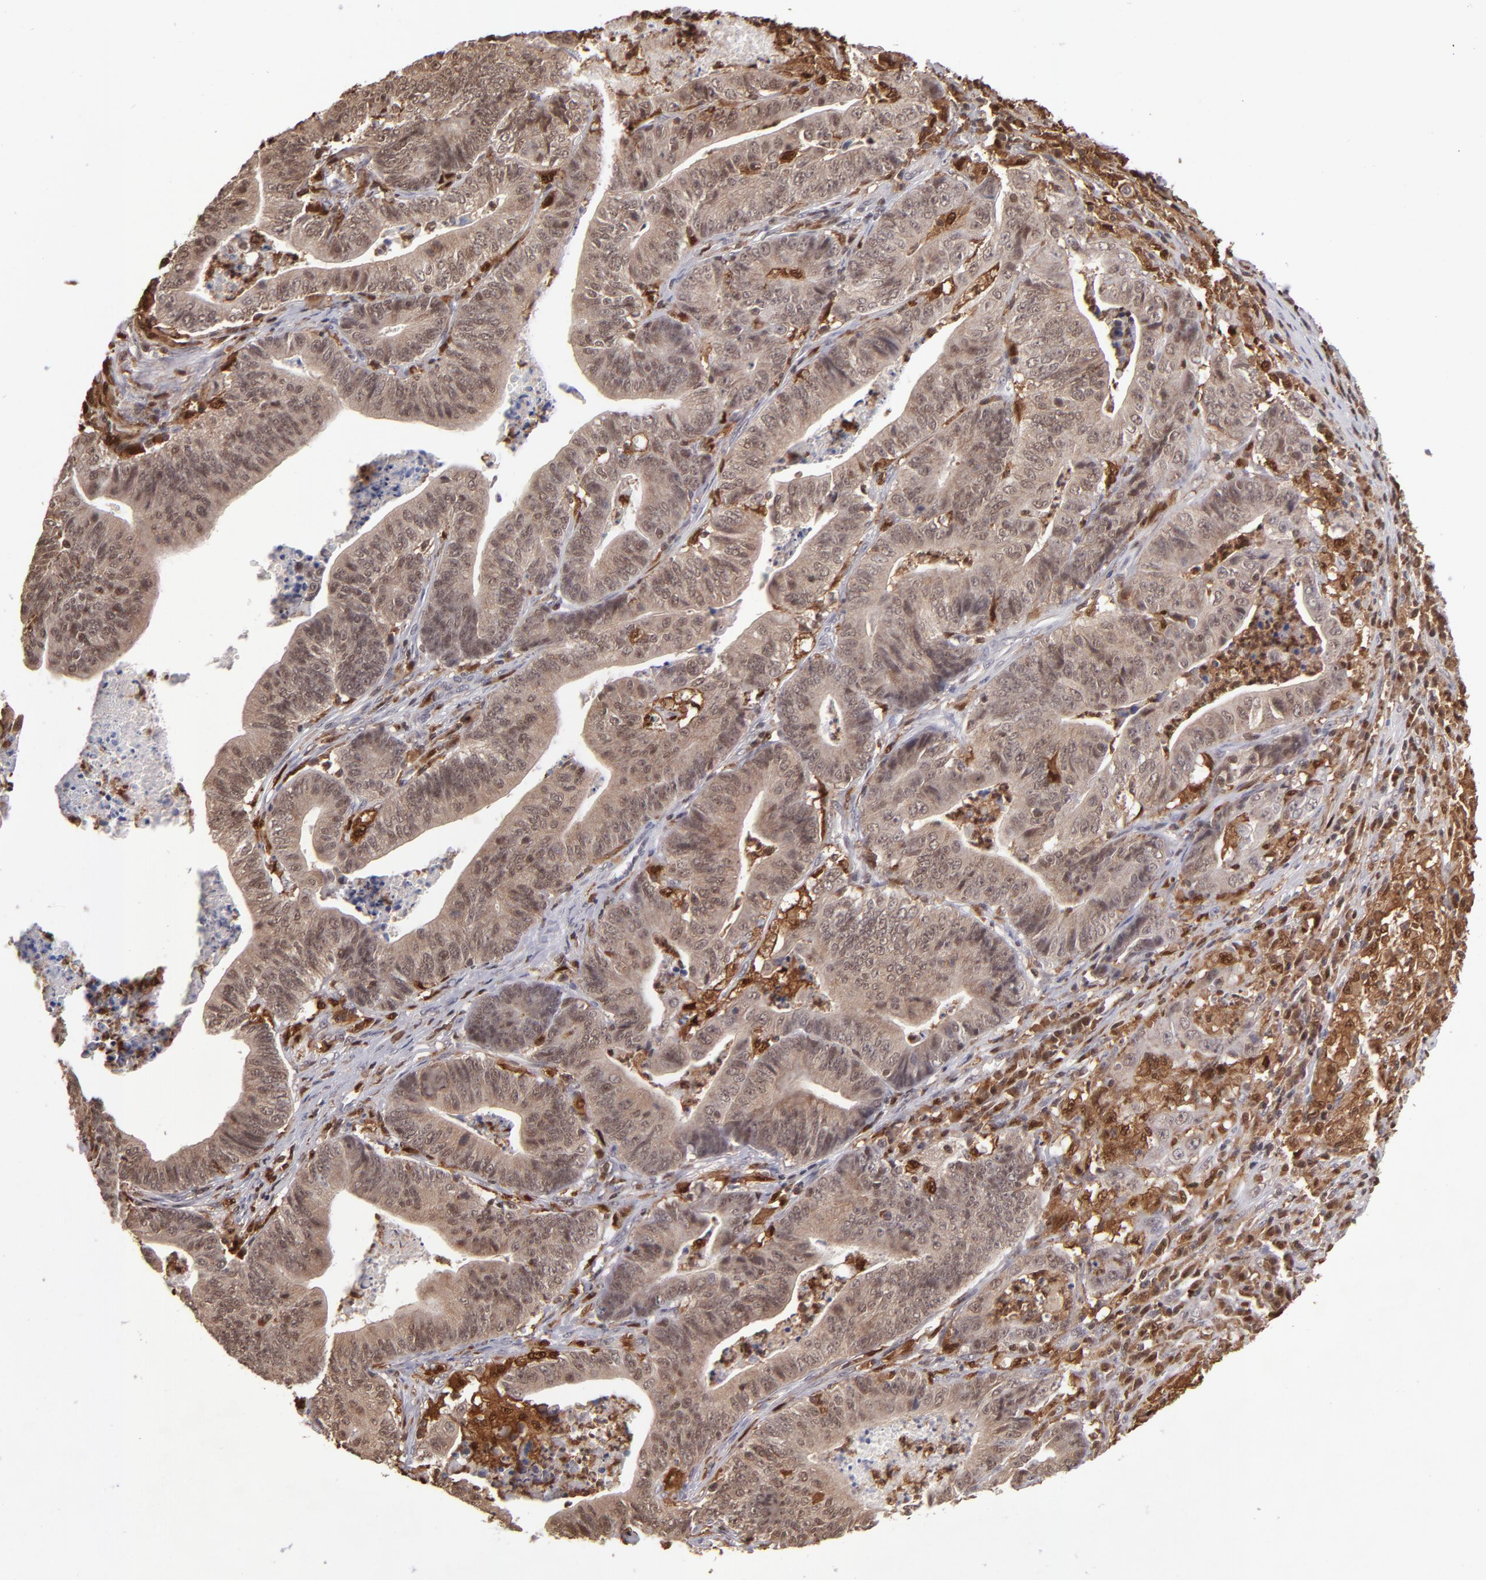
{"staining": {"intensity": "moderate", "quantity": ">75%", "location": "cytoplasmic/membranous,nuclear"}, "tissue": "stomach cancer", "cell_type": "Tumor cells", "image_type": "cancer", "snomed": [{"axis": "morphology", "description": "Adenocarcinoma, NOS"}, {"axis": "topography", "description": "Stomach, lower"}], "caption": "This micrograph reveals IHC staining of stomach adenocarcinoma, with medium moderate cytoplasmic/membranous and nuclear staining in approximately >75% of tumor cells.", "gene": "GRB2", "patient": {"sex": "female", "age": 86}}